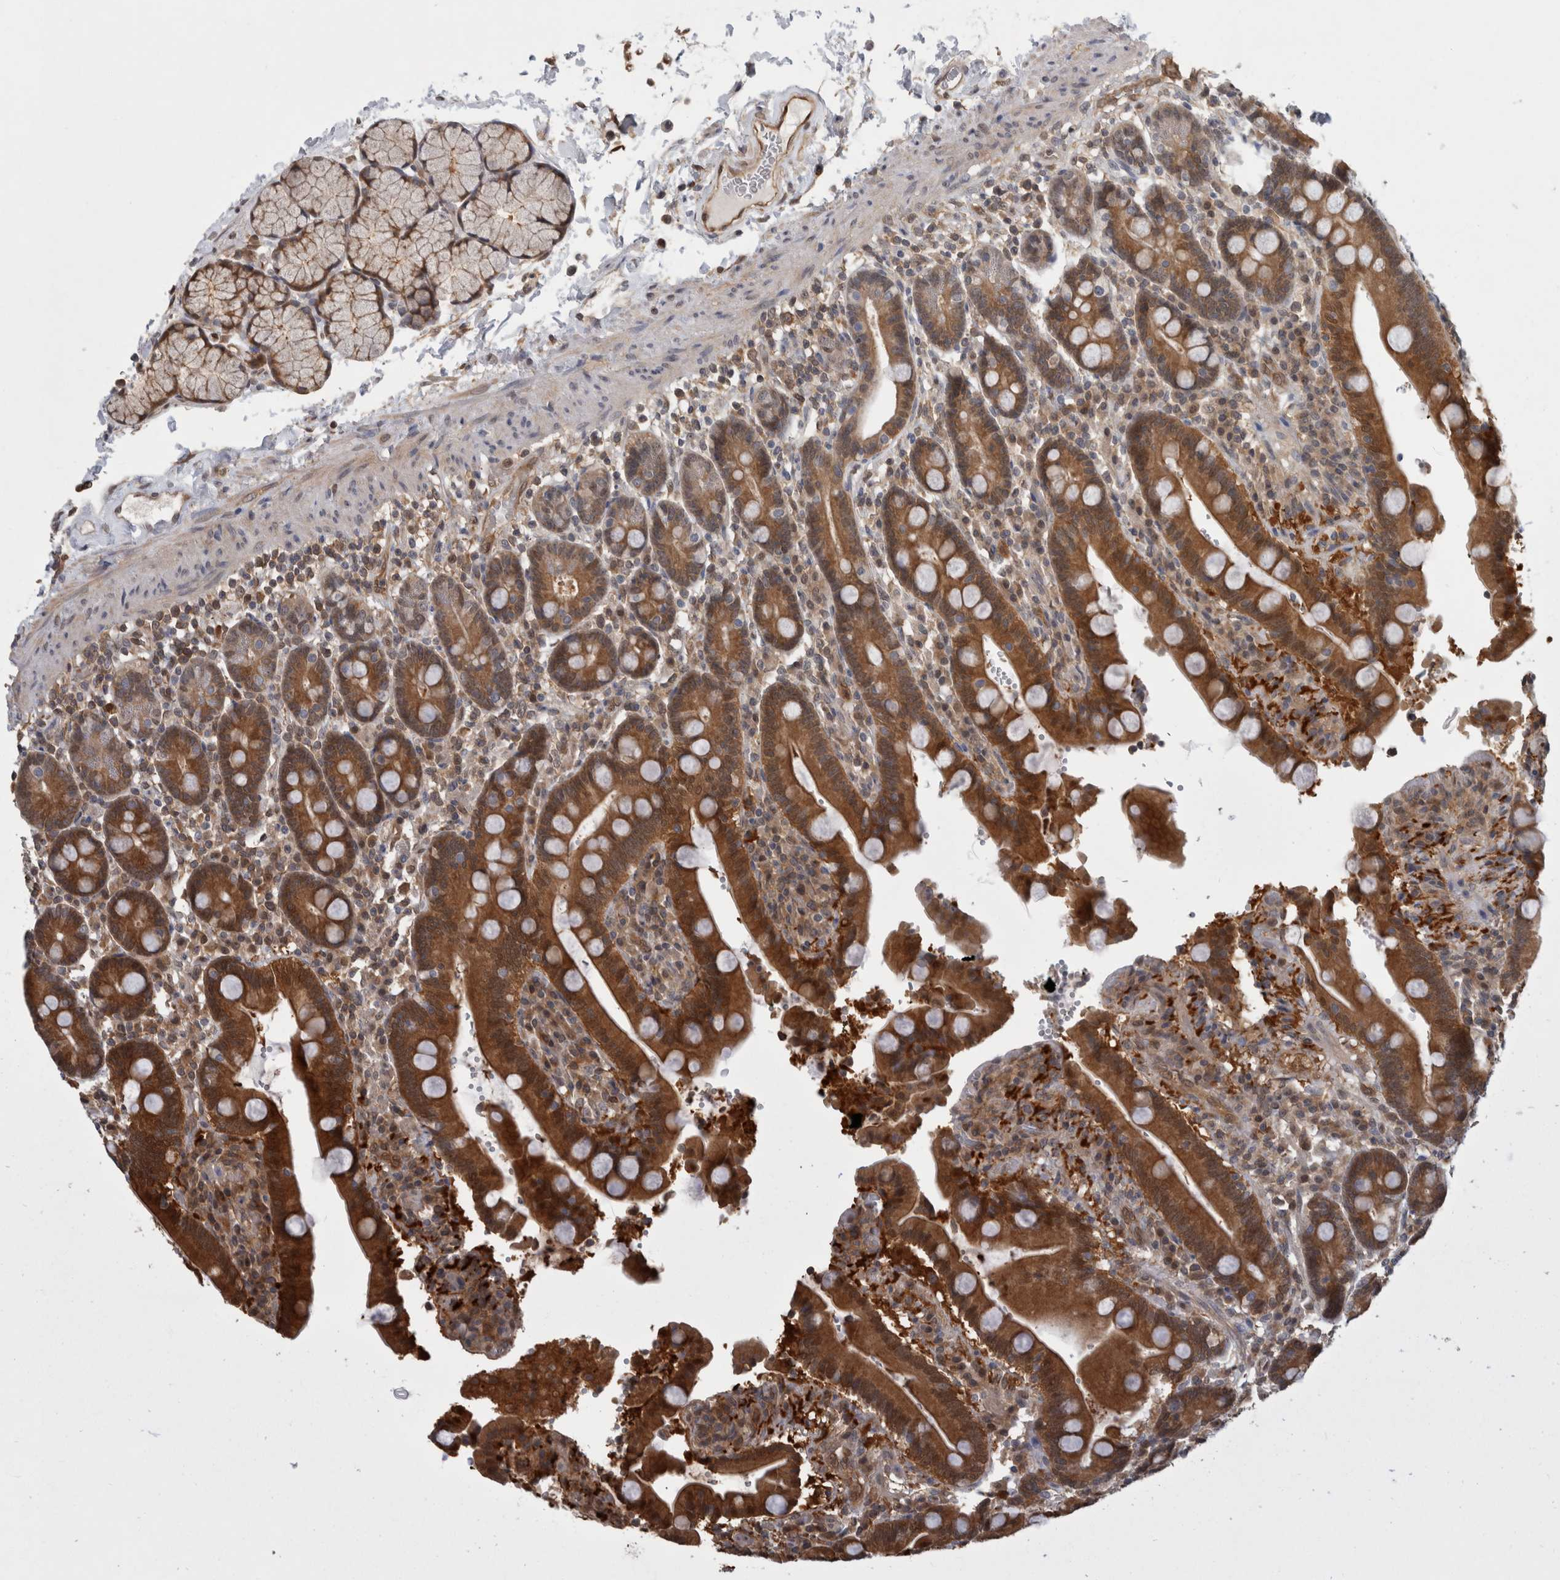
{"staining": {"intensity": "moderate", "quantity": ">75%", "location": "cytoplasmic/membranous,nuclear"}, "tissue": "duodenum", "cell_type": "Glandular cells", "image_type": "normal", "snomed": [{"axis": "morphology", "description": "Normal tissue, NOS"}, {"axis": "topography", "description": "Small intestine, NOS"}], "caption": "Immunohistochemistry (IHC) (DAB (3,3'-diaminobenzidine)) staining of unremarkable duodenum demonstrates moderate cytoplasmic/membranous,nuclear protein positivity in about >75% of glandular cells. Using DAB (3,3'-diaminobenzidine) (brown) and hematoxylin (blue) stains, captured at high magnification using brightfield microscopy.", "gene": "ASTN2", "patient": {"sex": "female", "age": 71}}